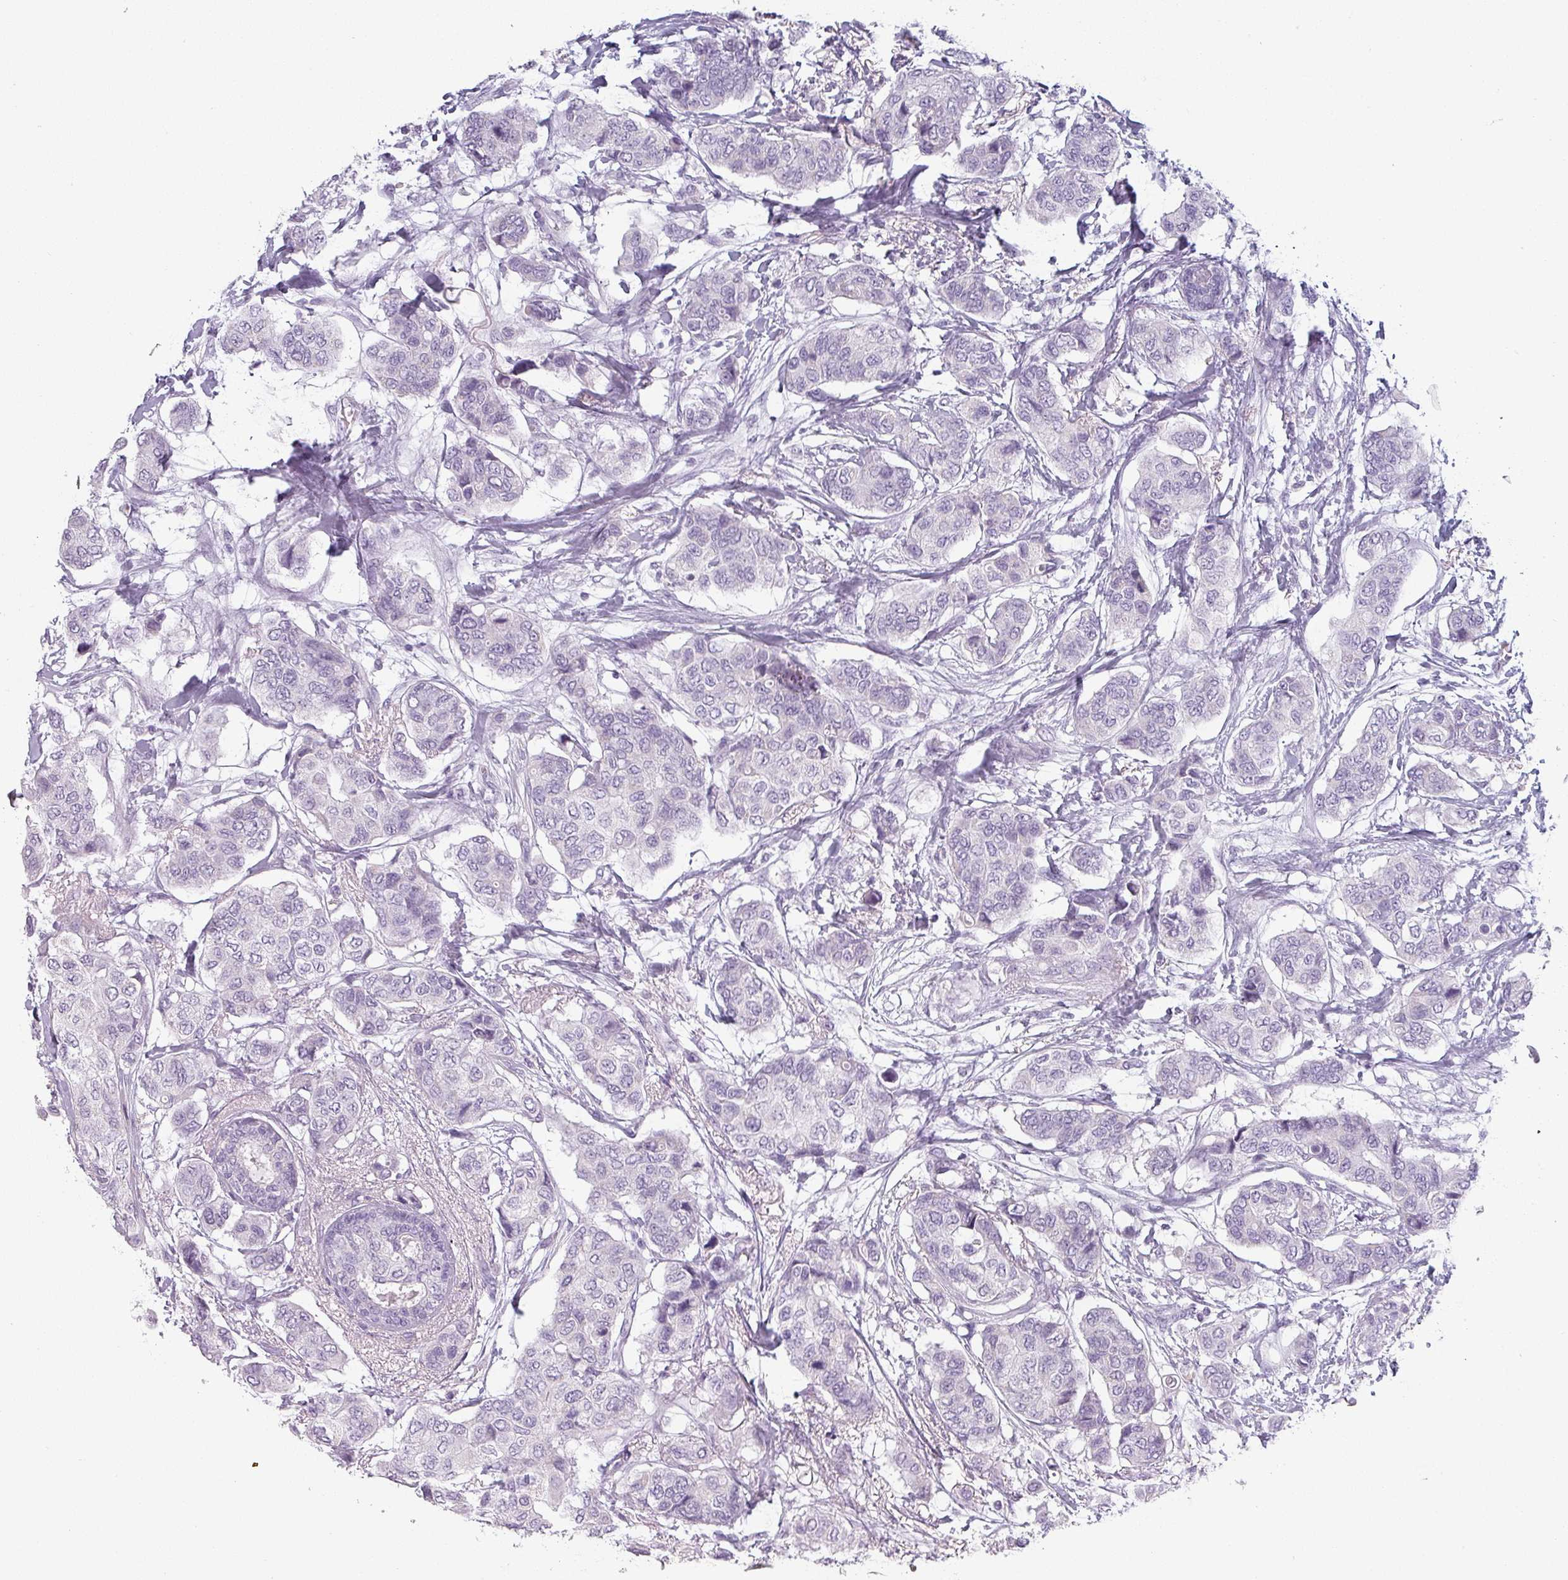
{"staining": {"intensity": "negative", "quantity": "none", "location": "none"}, "tissue": "breast cancer", "cell_type": "Tumor cells", "image_type": "cancer", "snomed": [{"axis": "morphology", "description": "Lobular carcinoma"}, {"axis": "topography", "description": "Breast"}], "caption": "Immunohistochemical staining of human breast cancer (lobular carcinoma) exhibits no significant positivity in tumor cells. Brightfield microscopy of immunohistochemistry (IHC) stained with DAB (3,3'-diaminobenzidine) (brown) and hematoxylin (blue), captured at high magnification.", "gene": "SFTPA1", "patient": {"sex": "female", "age": 51}}